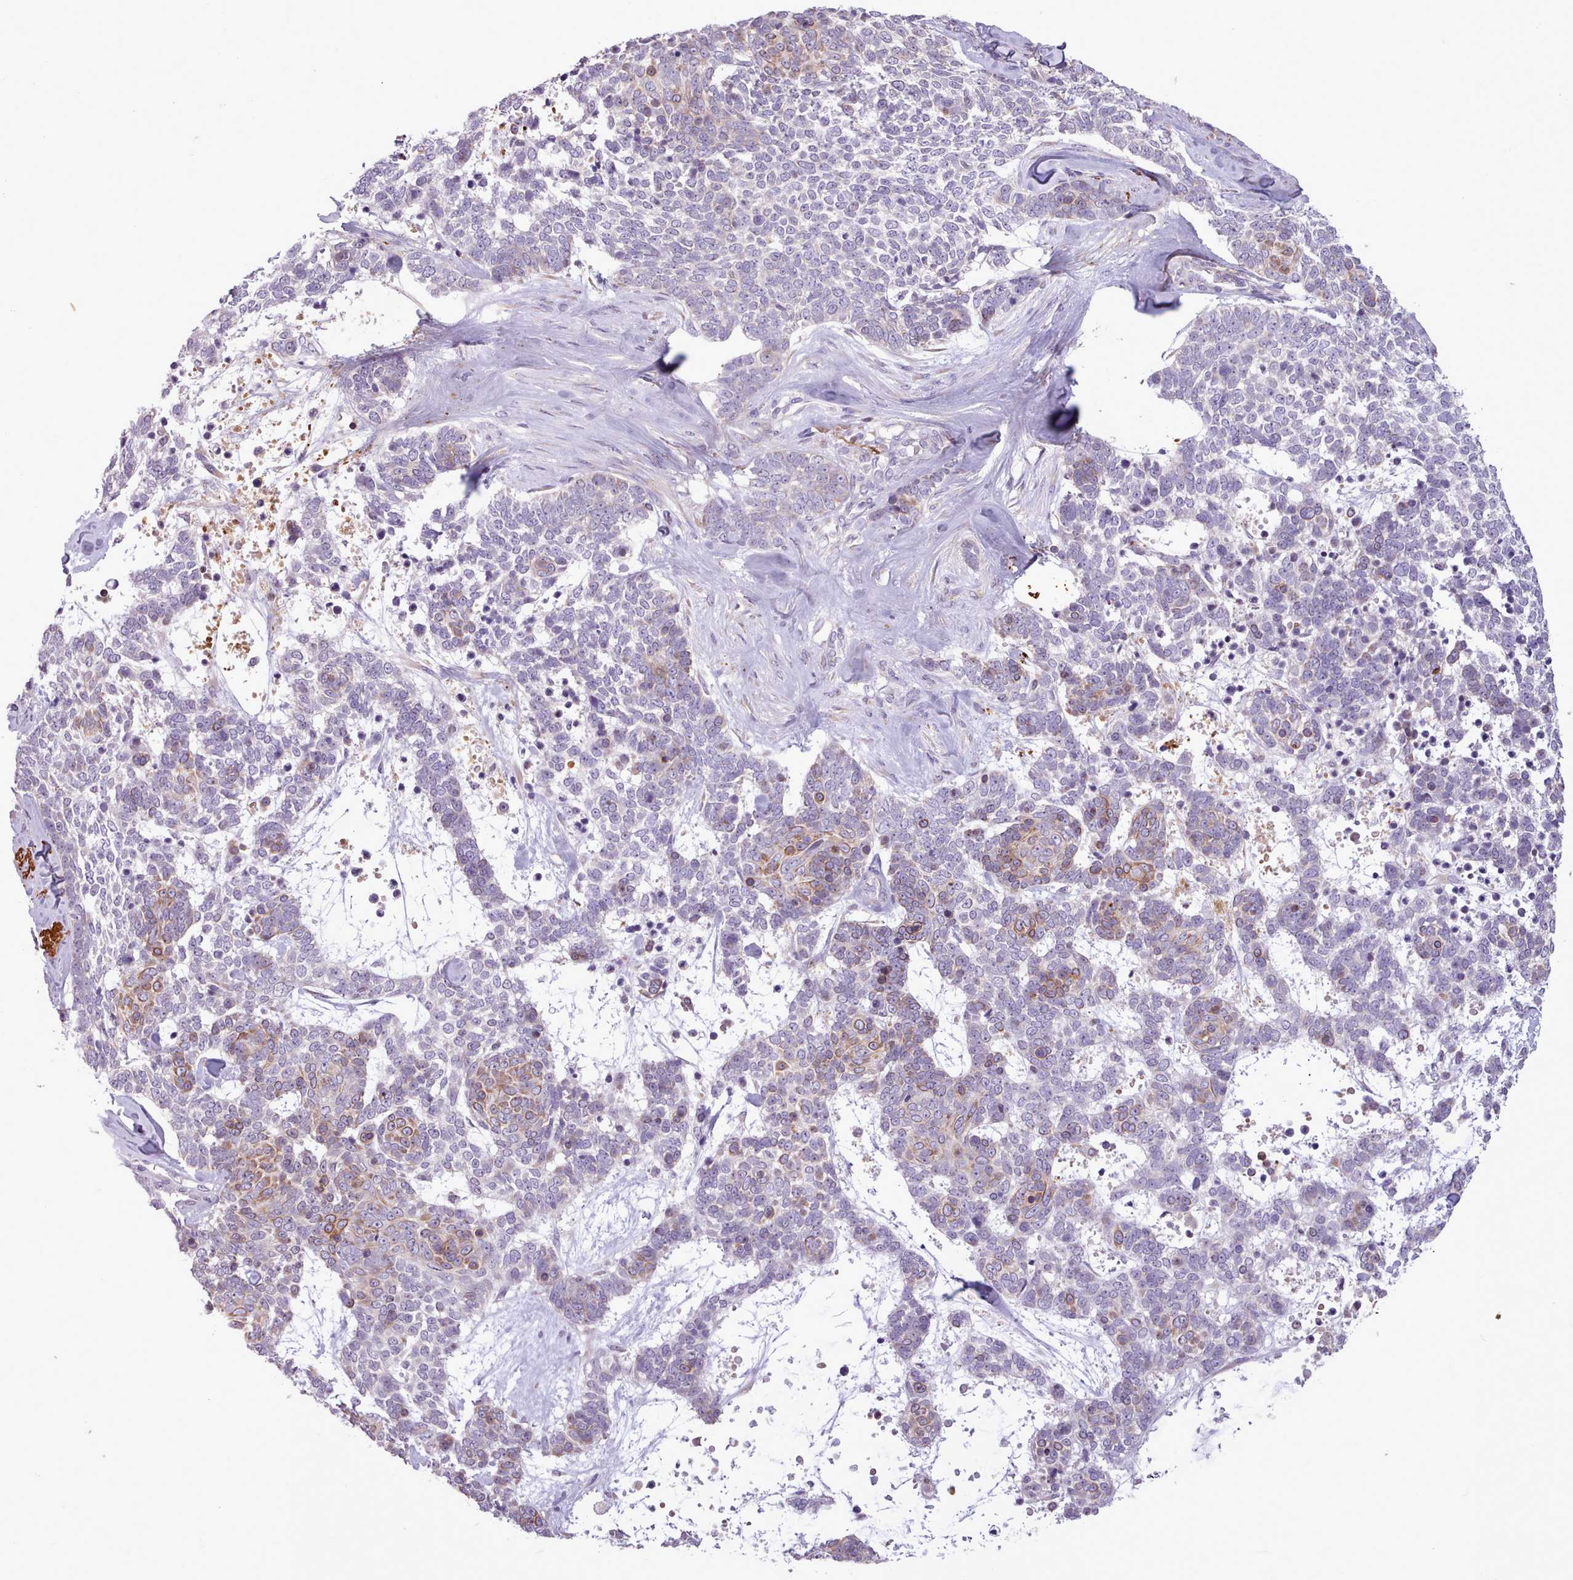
{"staining": {"intensity": "moderate", "quantity": "<25%", "location": "cytoplasmic/membranous"}, "tissue": "skin cancer", "cell_type": "Tumor cells", "image_type": "cancer", "snomed": [{"axis": "morphology", "description": "Basal cell carcinoma"}, {"axis": "topography", "description": "Skin"}], "caption": "This is an image of IHC staining of skin cancer (basal cell carcinoma), which shows moderate staining in the cytoplasmic/membranous of tumor cells.", "gene": "NMRK1", "patient": {"sex": "female", "age": 81}}